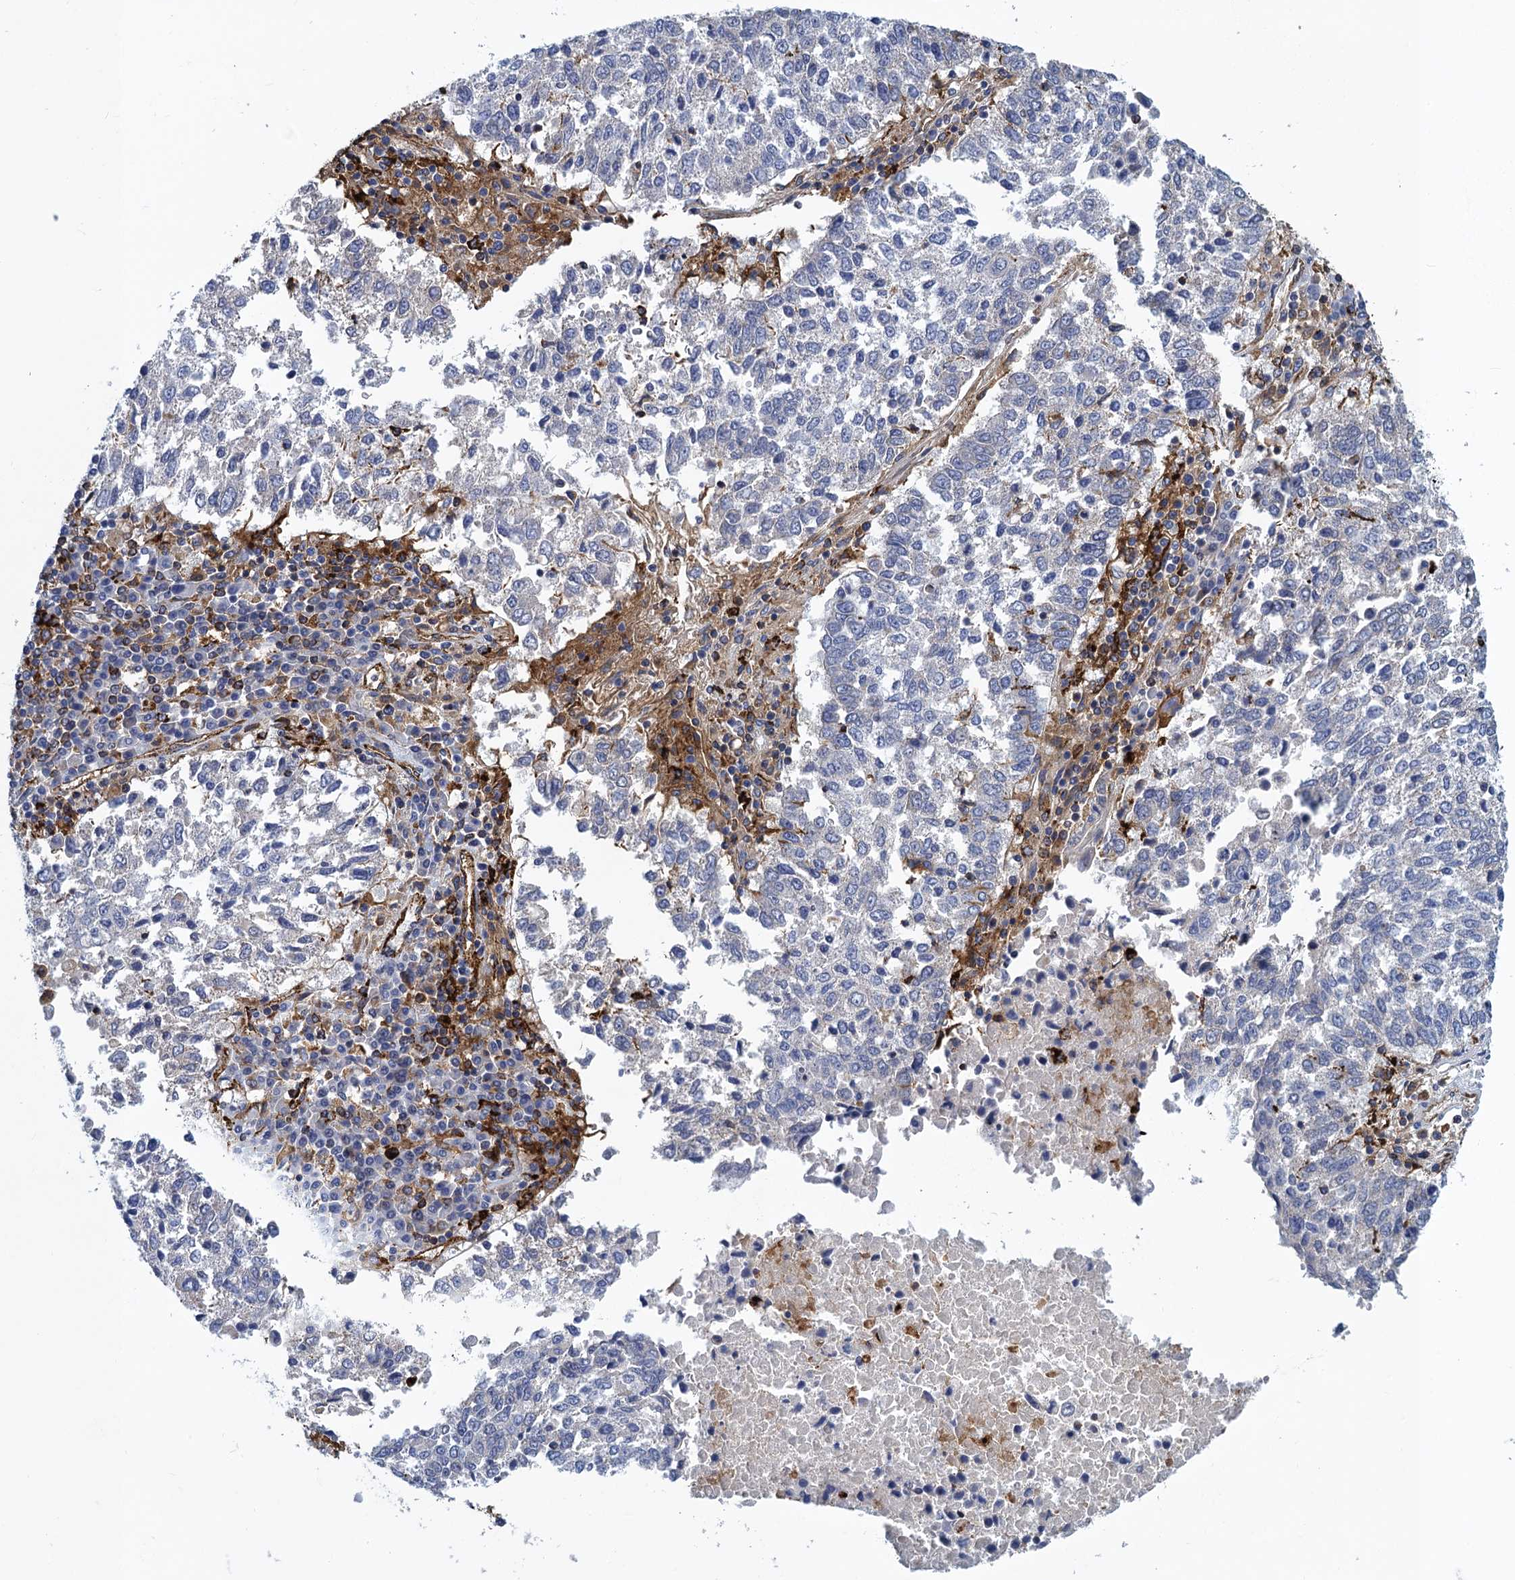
{"staining": {"intensity": "negative", "quantity": "none", "location": "none"}, "tissue": "lung cancer", "cell_type": "Tumor cells", "image_type": "cancer", "snomed": [{"axis": "morphology", "description": "Squamous cell carcinoma, NOS"}, {"axis": "topography", "description": "Lung"}], "caption": "This is a photomicrograph of immunohistochemistry (IHC) staining of lung cancer, which shows no positivity in tumor cells. (DAB immunohistochemistry visualized using brightfield microscopy, high magnification).", "gene": "DNHD1", "patient": {"sex": "male", "age": 73}}